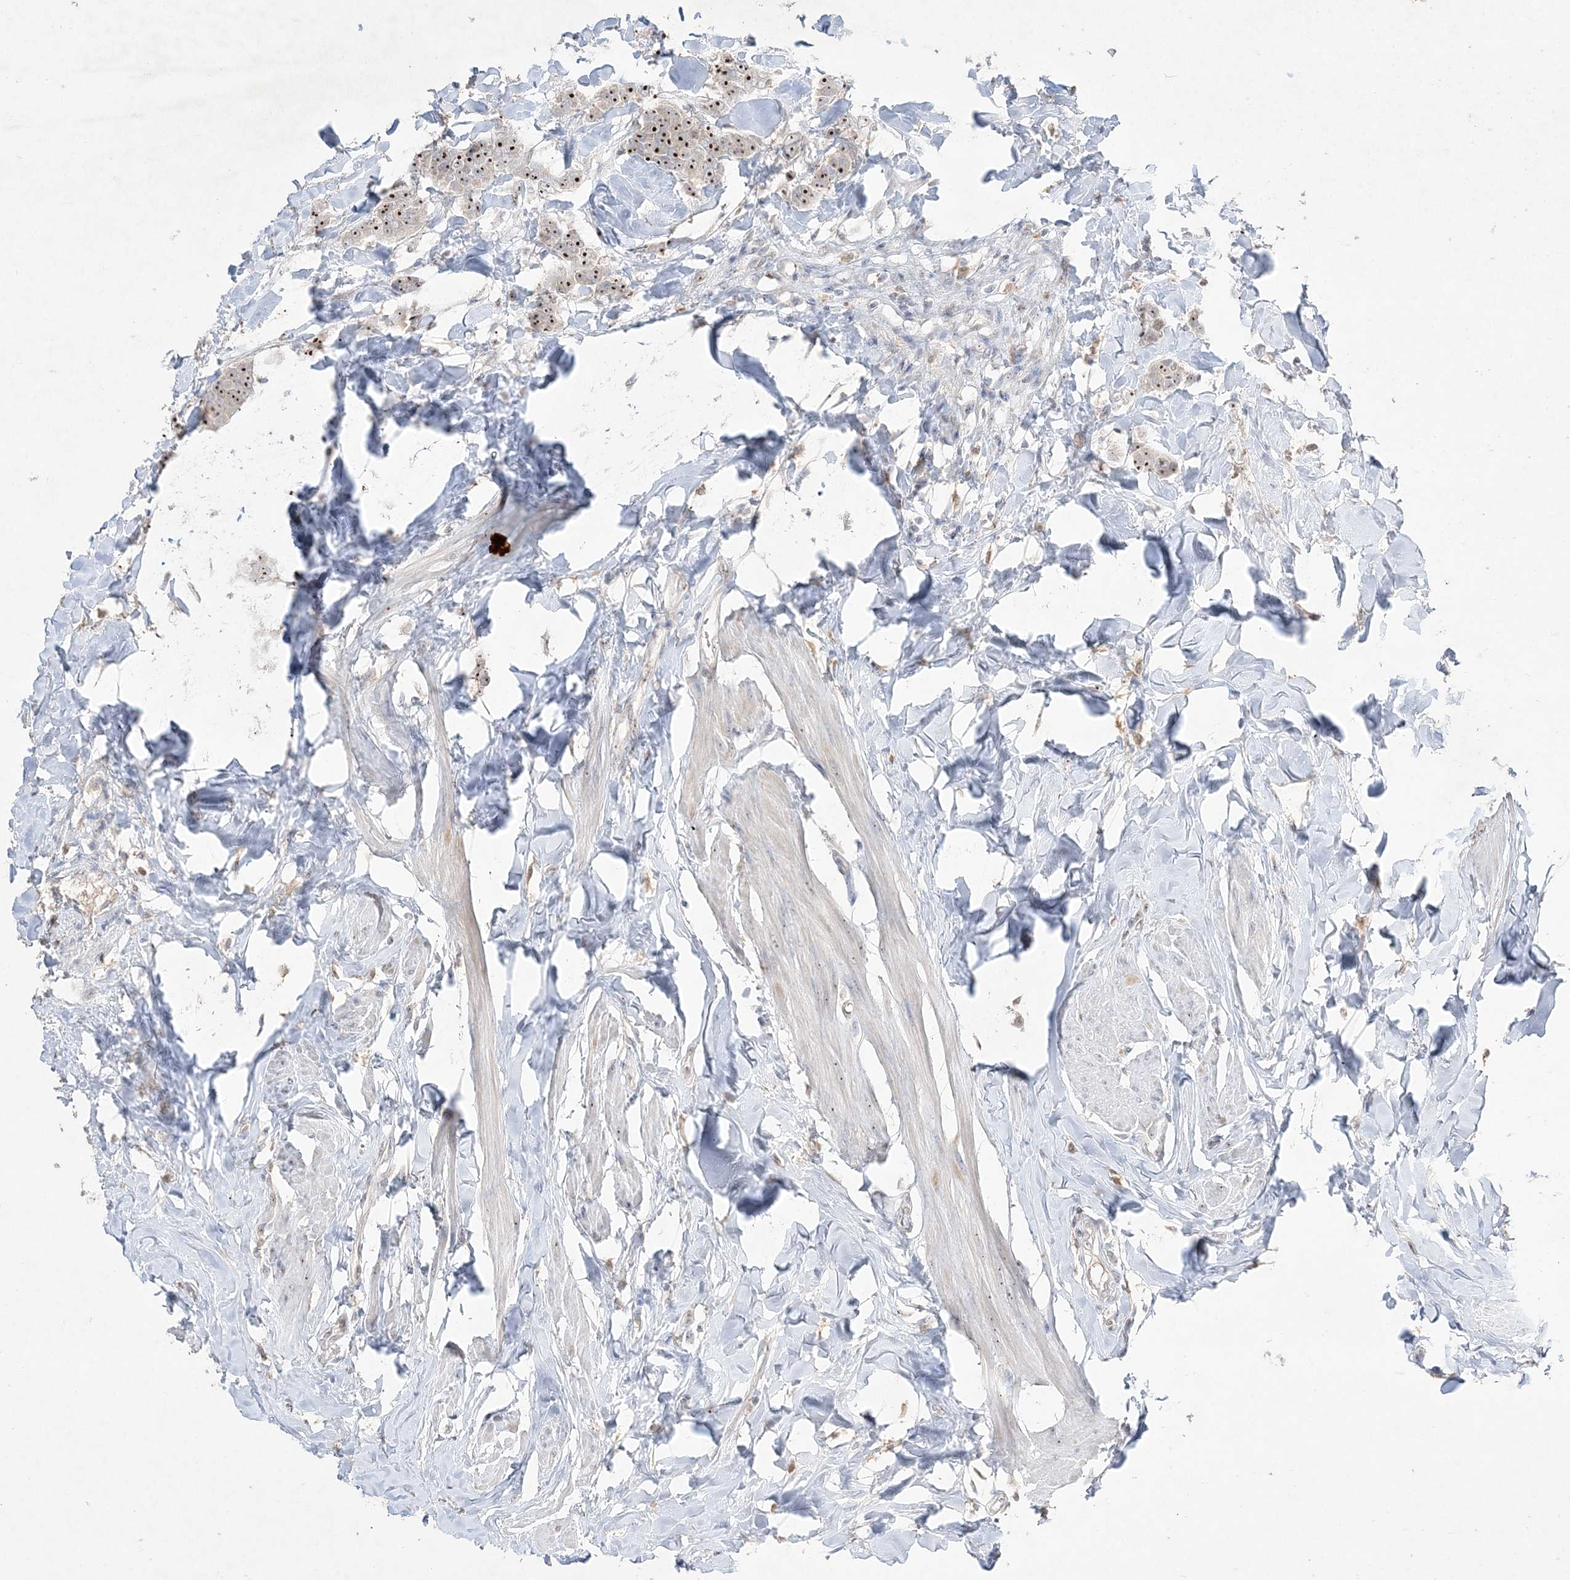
{"staining": {"intensity": "strong", "quantity": ">75%", "location": "nuclear"}, "tissue": "breast cancer", "cell_type": "Tumor cells", "image_type": "cancer", "snomed": [{"axis": "morphology", "description": "Duct carcinoma"}, {"axis": "topography", "description": "Breast"}], "caption": "Intraductal carcinoma (breast) tissue reveals strong nuclear staining in about >75% of tumor cells (IHC, brightfield microscopy, high magnification).", "gene": "NOP16", "patient": {"sex": "female", "age": 40}}